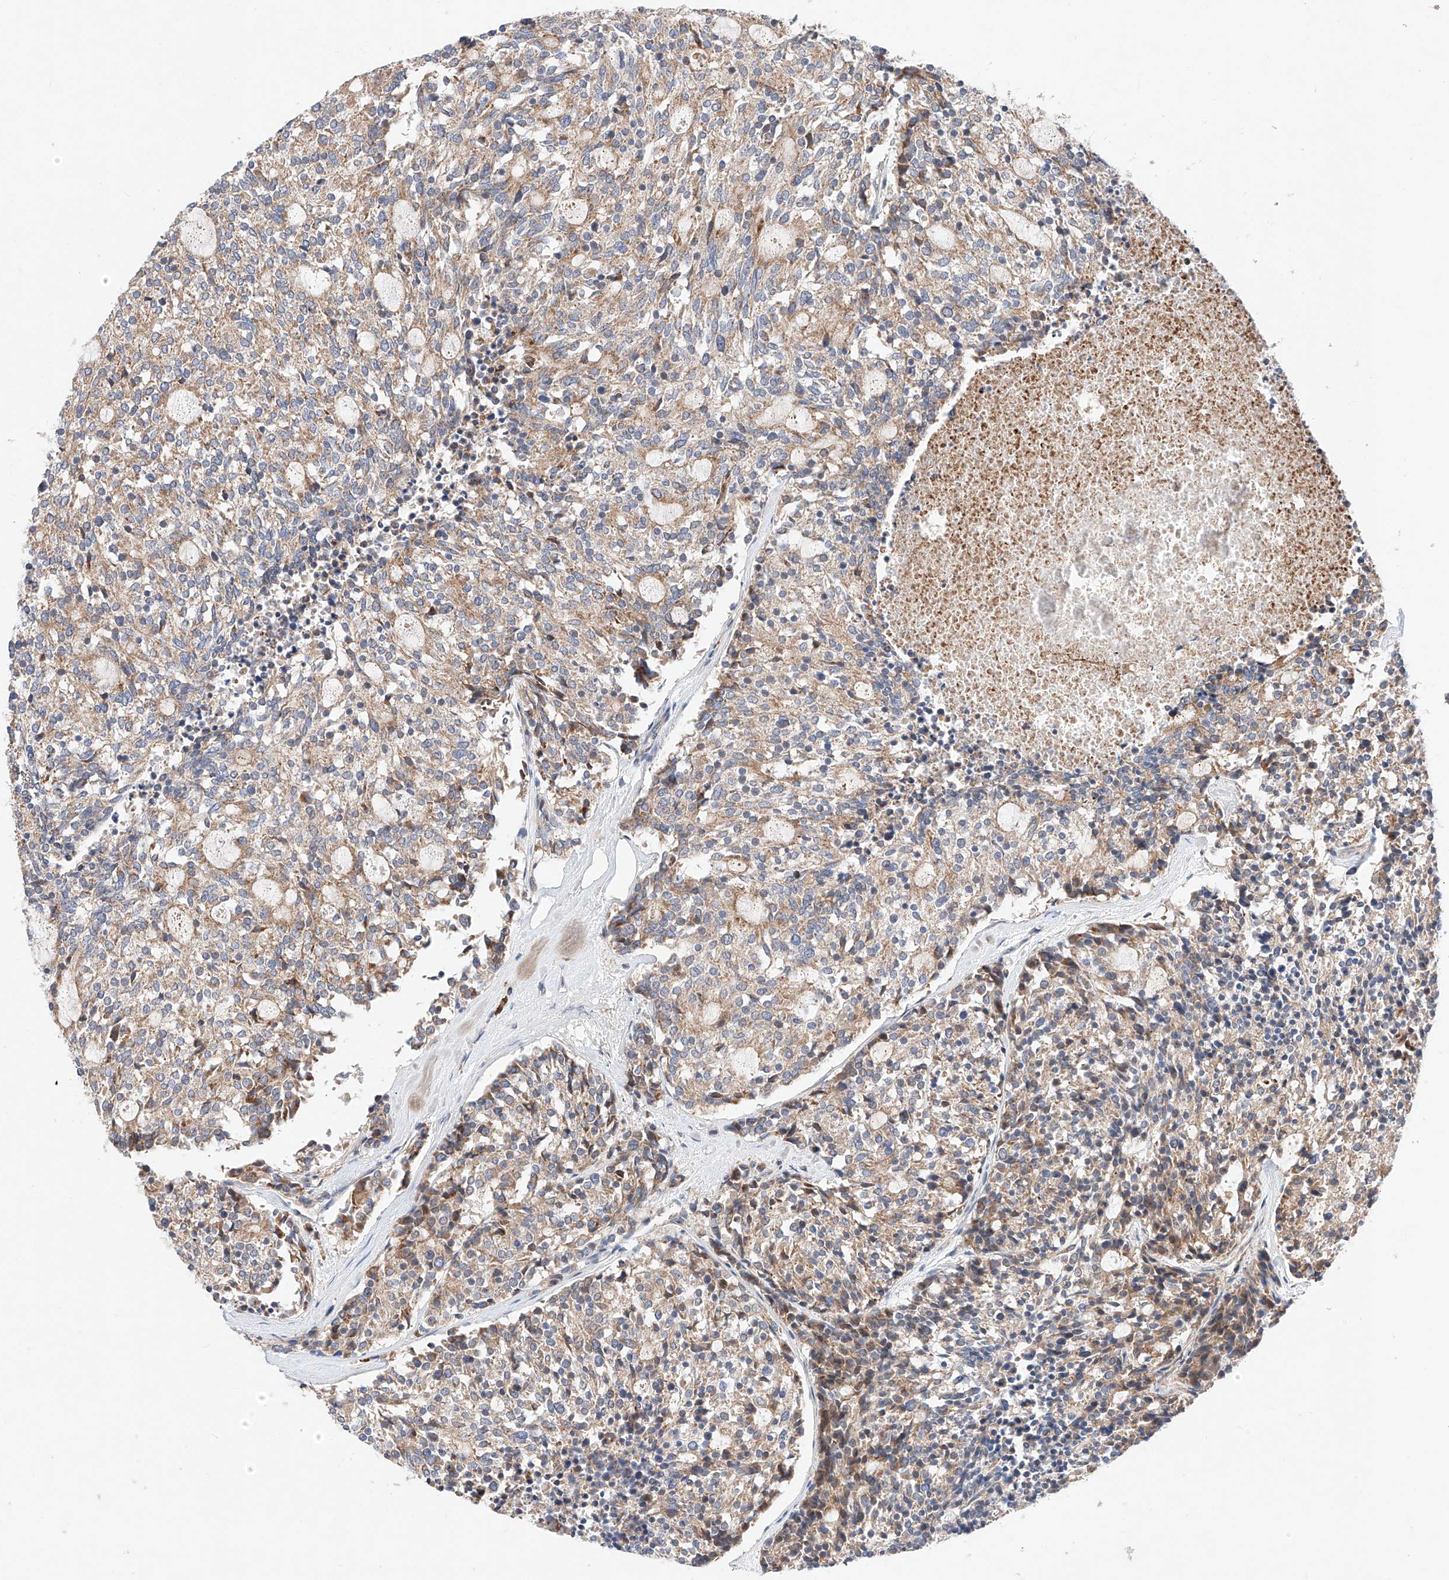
{"staining": {"intensity": "weak", "quantity": ">75%", "location": "cytoplasmic/membranous"}, "tissue": "carcinoid", "cell_type": "Tumor cells", "image_type": "cancer", "snomed": [{"axis": "morphology", "description": "Carcinoid, malignant, NOS"}, {"axis": "topography", "description": "Pancreas"}], "caption": "Immunohistochemistry histopathology image of neoplastic tissue: malignant carcinoid stained using immunohistochemistry shows low levels of weak protein expression localized specifically in the cytoplasmic/membranous of tumor cells, appearing as a cytoplasmic/membranous brown color.", "gene": "NR1D1", "patient": {"sex": "female", "age": 54}}